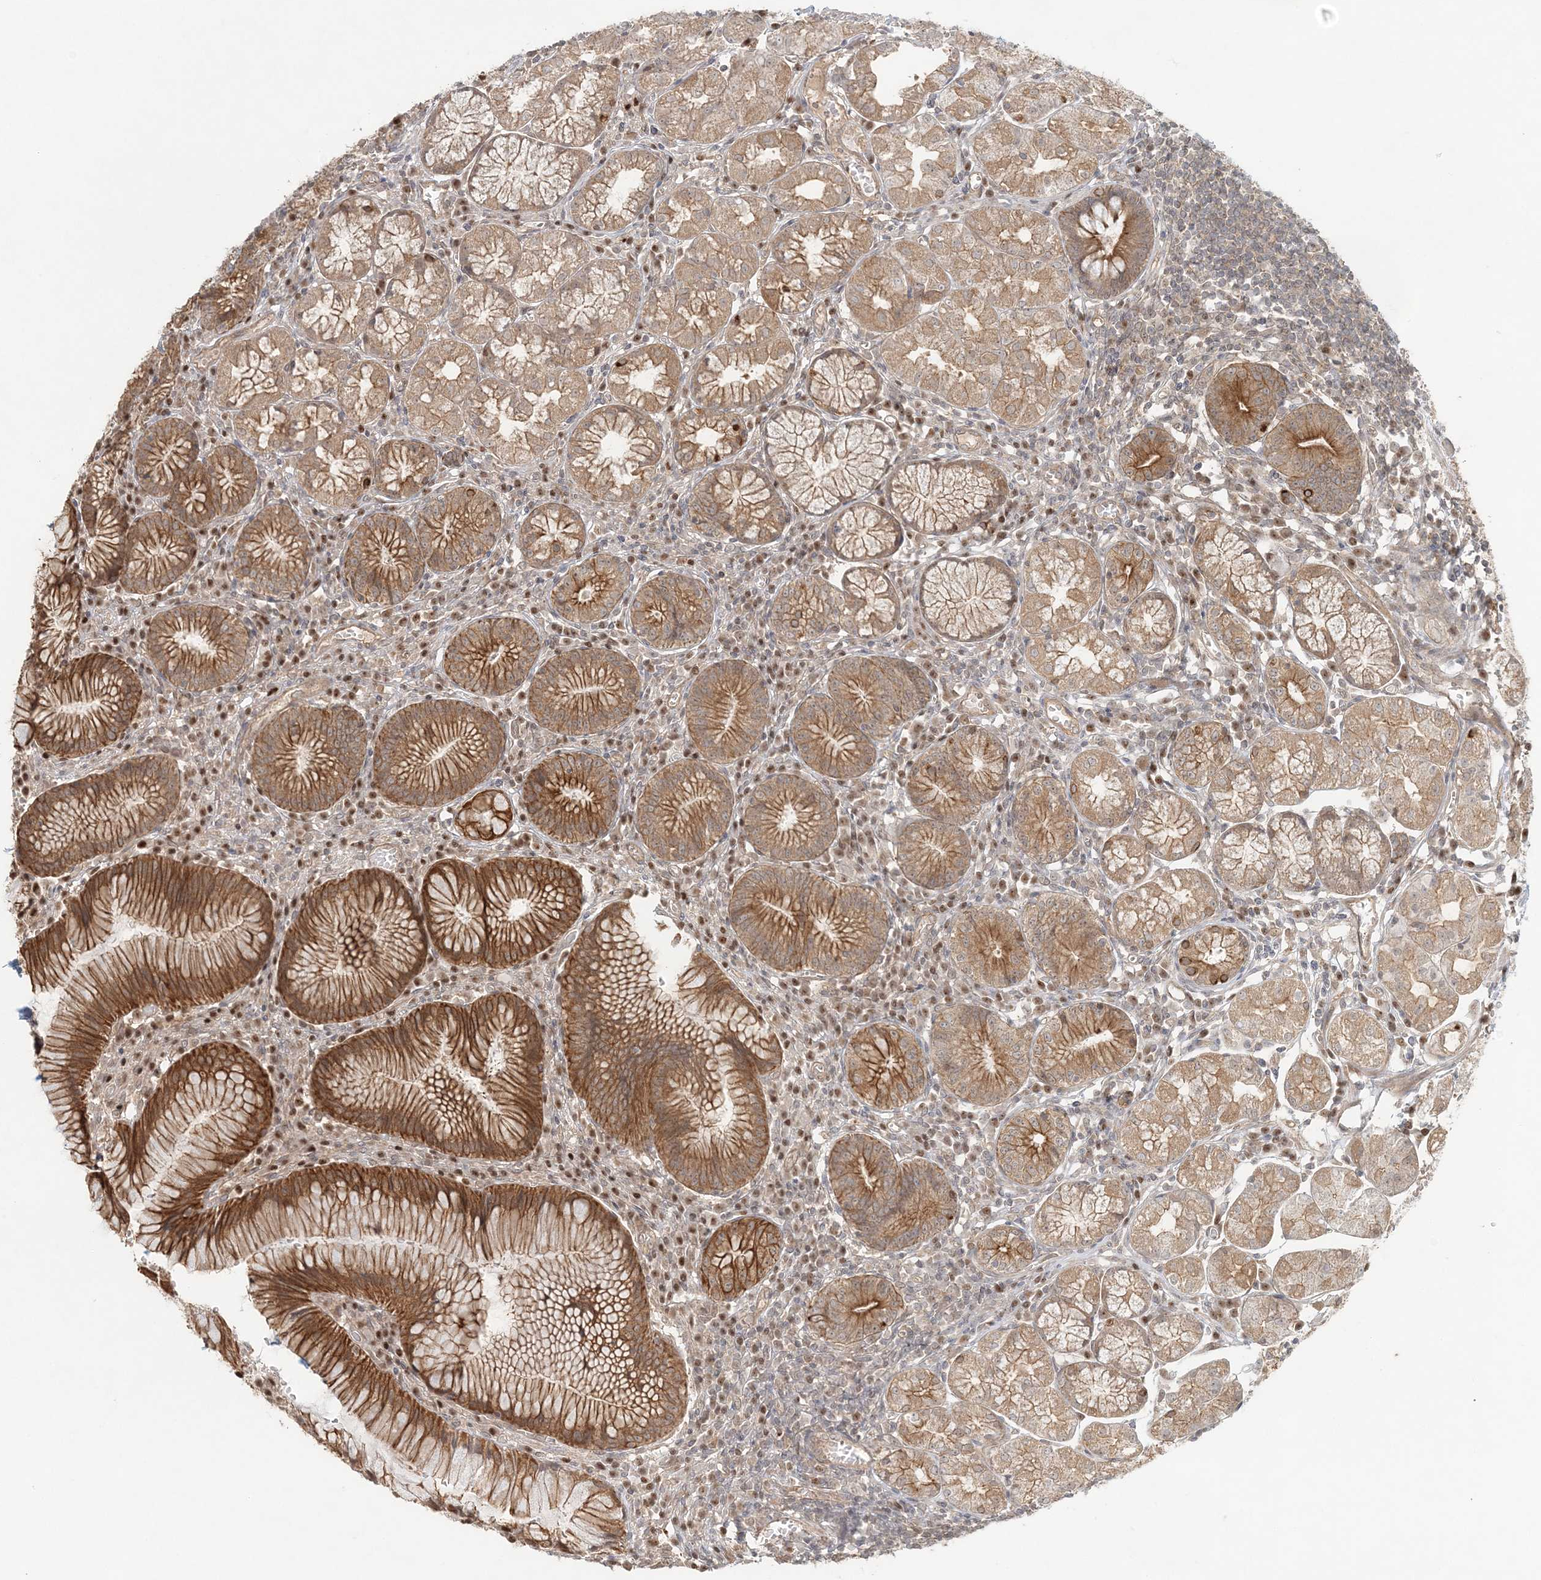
{"staining": {"intensity": "strong", "quantity": ">75%", "location": "cytoplasmic/membranous"}, "tissue": "stomach", "cell_type": "Glandular cells", "image_type": "normal", "snomed": [{"axis": "morphology", "description": "Normal tissue, NOS"}, {"axis": "topography", "description": "Stomach"}], "caption": "Immunohistochemical staining of benign stomach shows high levels of strong cytoplasmic/membranous expression in about >75% of glandular cells. (DAB IHC, brown staining for protein, blue staining for nuclei).", "gene": "KIAA0232", "patient": {"sex": "male", "age": 55}}